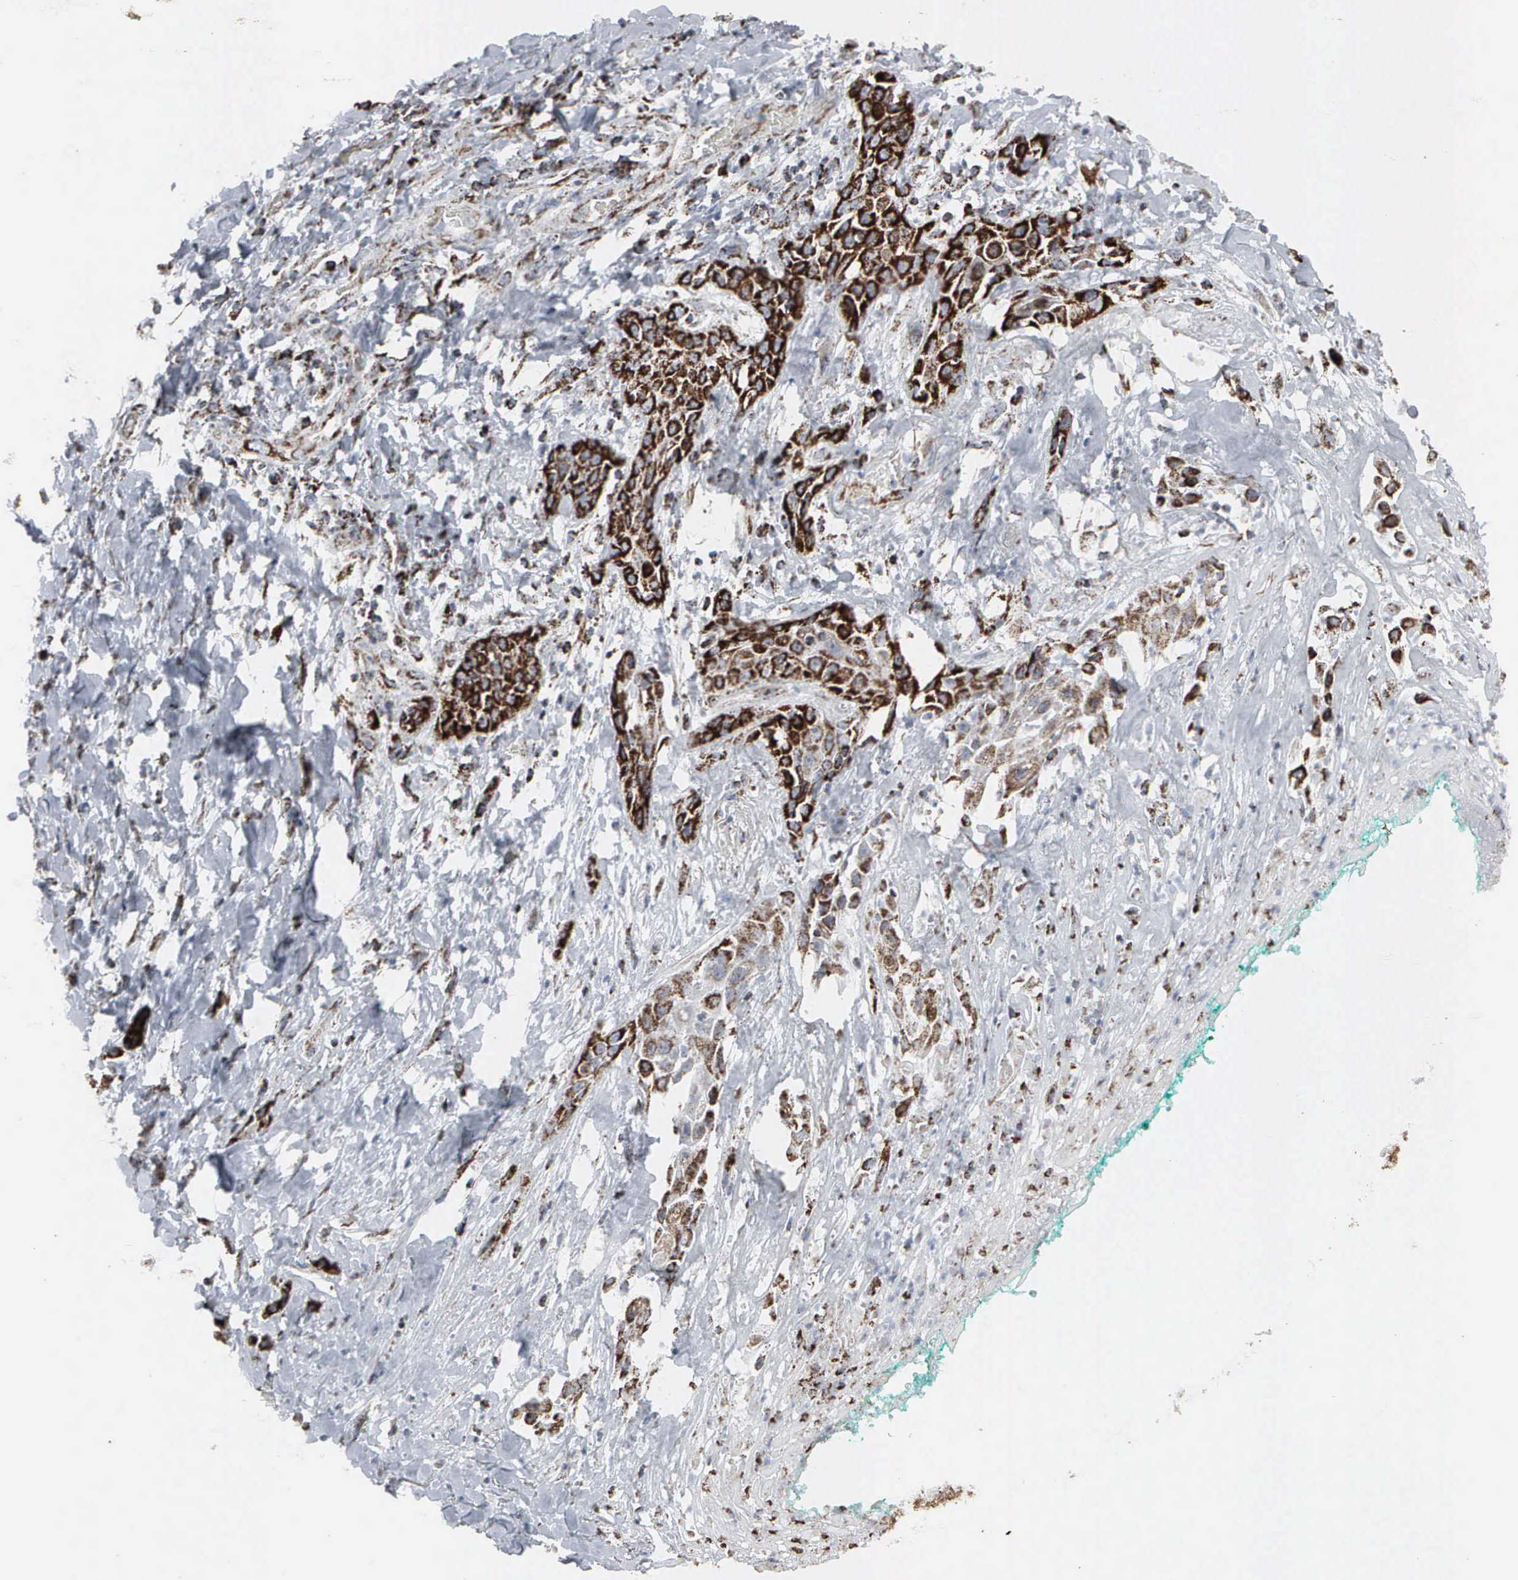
{"staining": {"intensity": "strong", "quantity": ">75%", "location": "cytoplasmic/membranous"}, "tissue": "skin cancer", "cell_type": "Tumor cells", "image_type": "cancer", "snomed": [{"axis": "morphology", "description": "Squamous cell carcinoma, NOS"}, {"axis": "topography", "description": "Skin"}, {"axis": "topography", "description": "Anal"}], "caption": "The immunohistochemical stain shows strong cytoplasmic/membranous expression in tumor cells of skin squamous cell carcinoma tissue.", "gene": "HSPA9", "patient": {"sex": "male", "age": 64}}